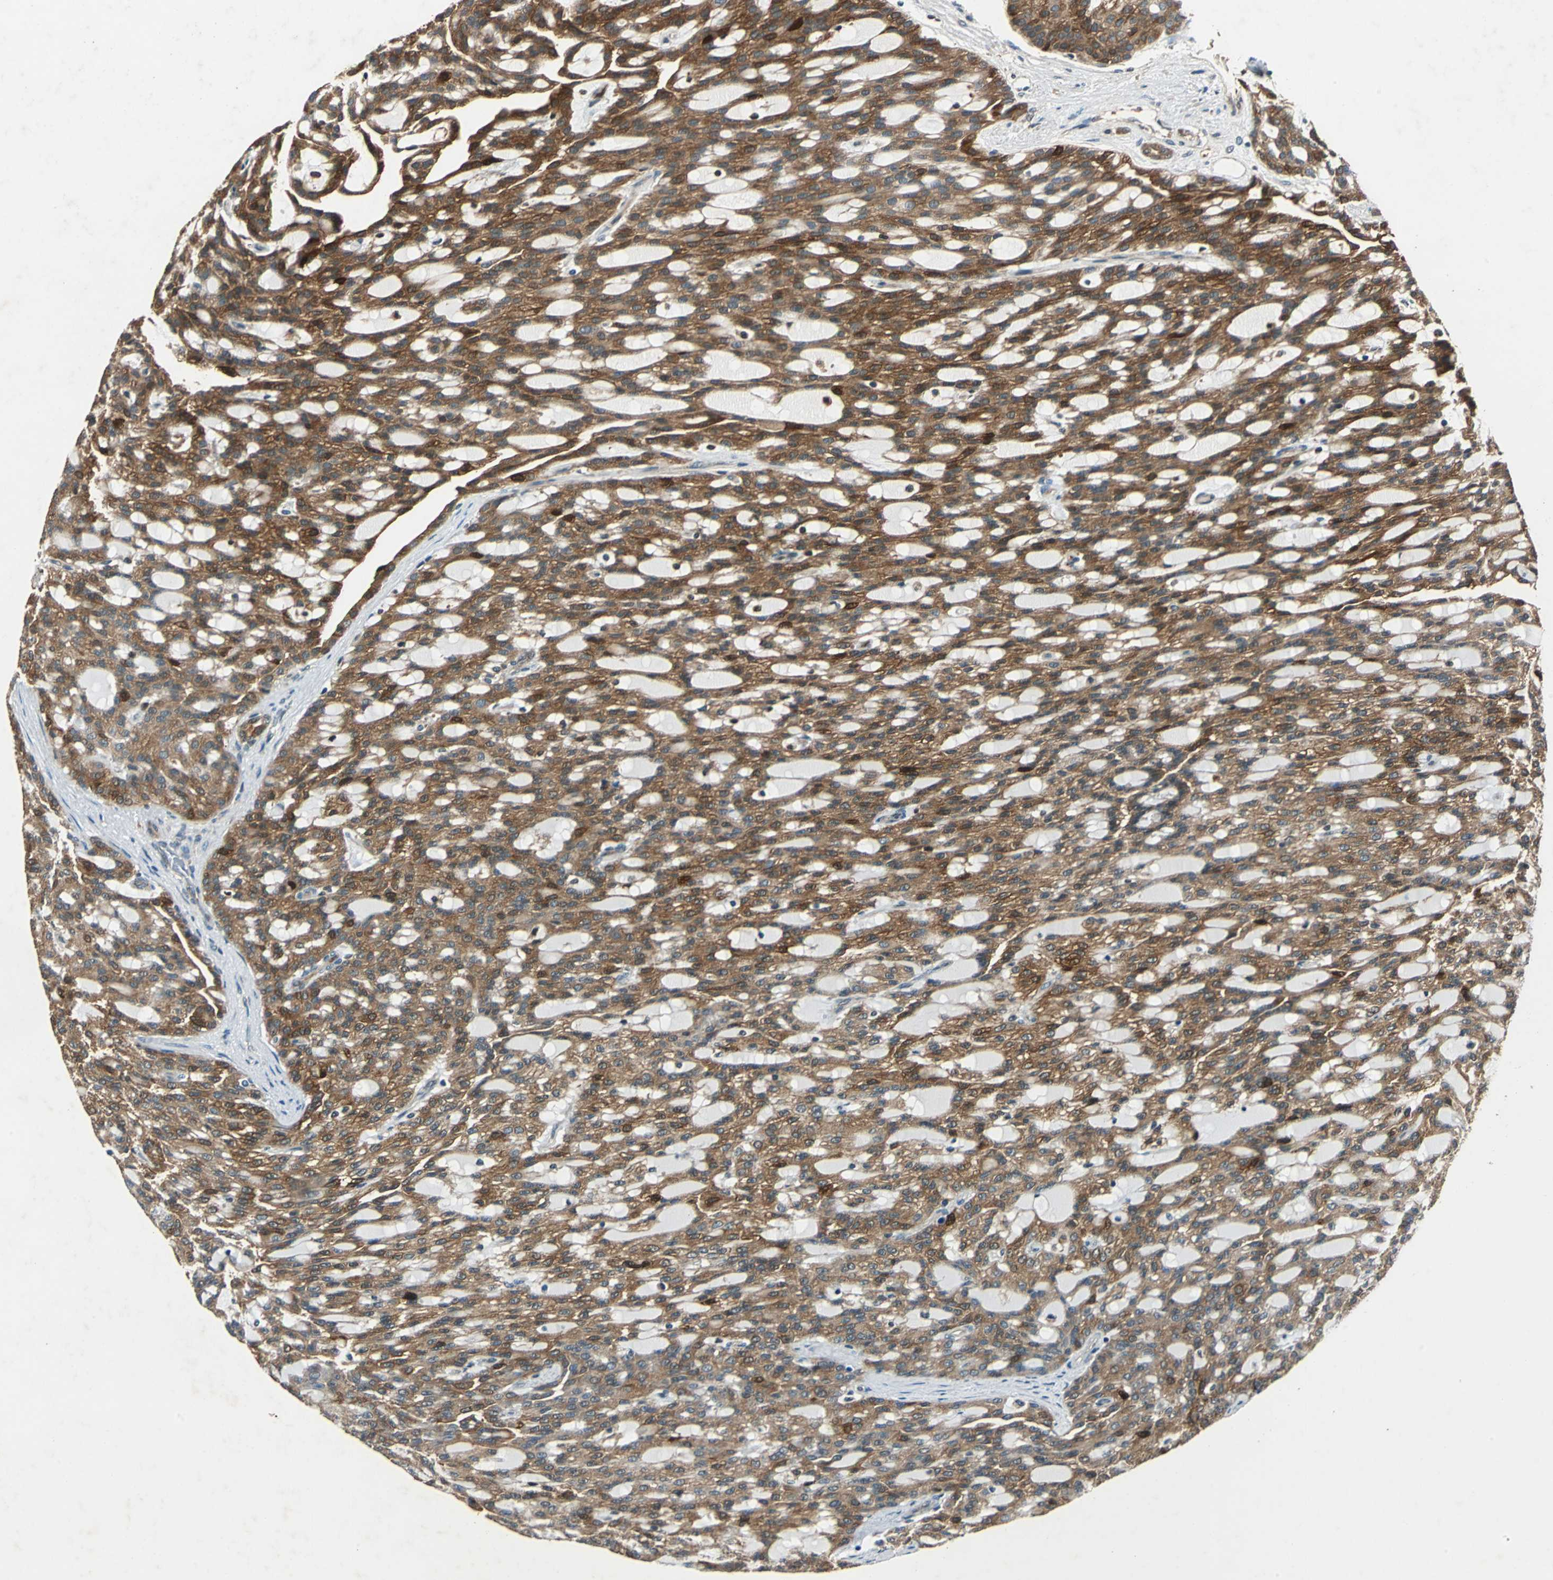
{"staining": {"intensity": "moderate", "quantity": ">75%", "location": "cytoplasmic/membranous"}, "tissue": "renal cancer", "cell_type": "Tumor cells", "image_type": "cancer", "snomed": [{"axis": "morphology", "description": "Adenocarcinoma, NOS"}, {"axis": "topography", "description": "Kidney"}], "caption": "Immunohistochemistry (IHC) photomicrograph of renal adenocarcinoma stained for a protein (brown), which reveals medium levels of moderate cytoplasmic/membranous expression in about >75% of tumor cells.", "gene": "RRM2B", "patient": {"sex": "male", "age": 63}}